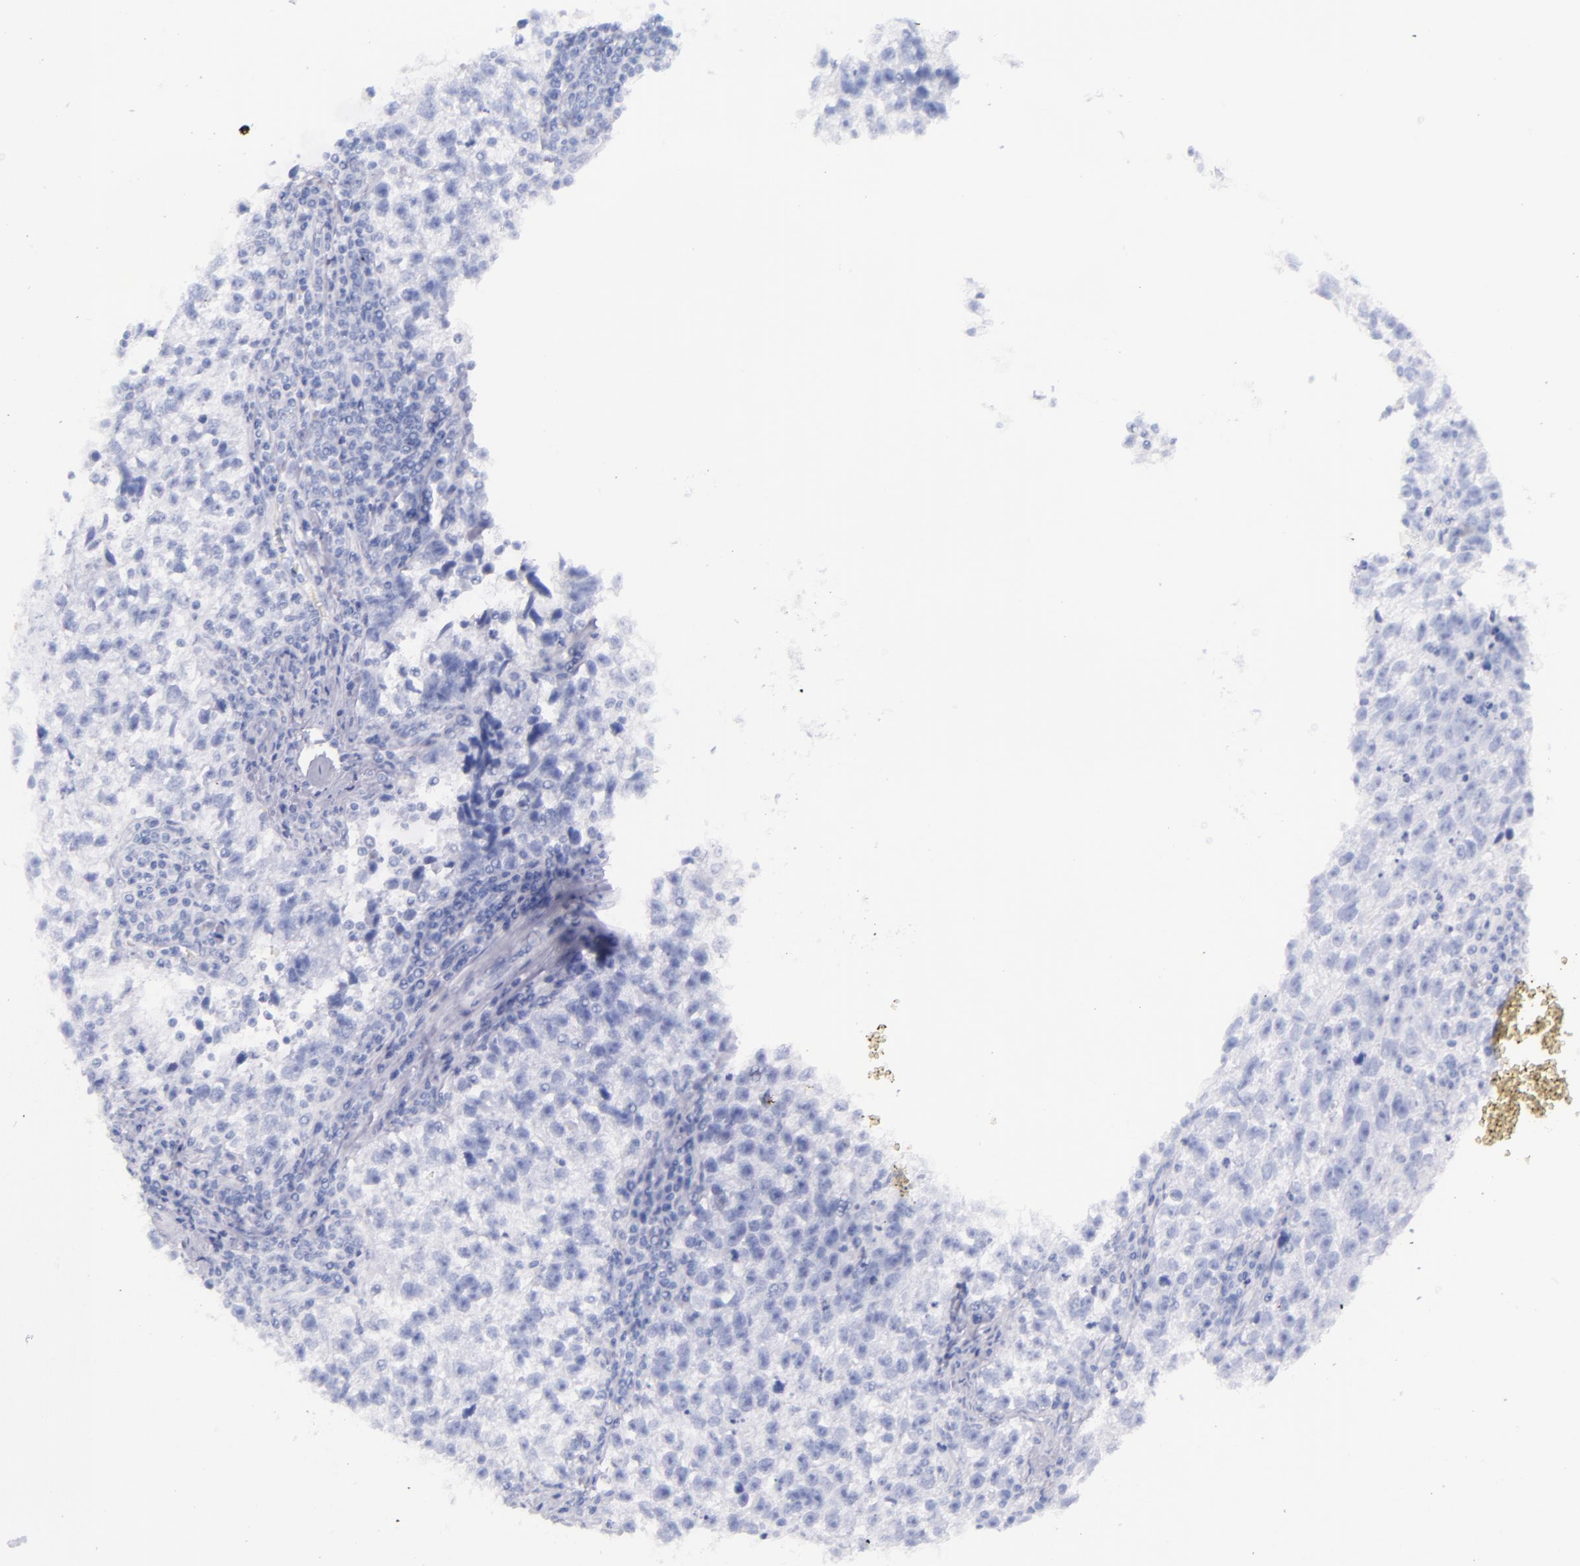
{"staining": {"intensity": "negative", "quantity": "none", "location": "none"}, "tissue": "testis cancer", "cell_type": "Tumor cells", "image_type": "cancer", "snomed": [{"axis": "morphology", "description": "Seminoma, NOS"}, {"axis": "topography", "description": "Testis"}], "caption": "Immunohistochemistry of human testis seminoma exhibits no positivity in tumor cells.", "gene": "SFTPB", "patient": {"sex": "male", "age": 38}}